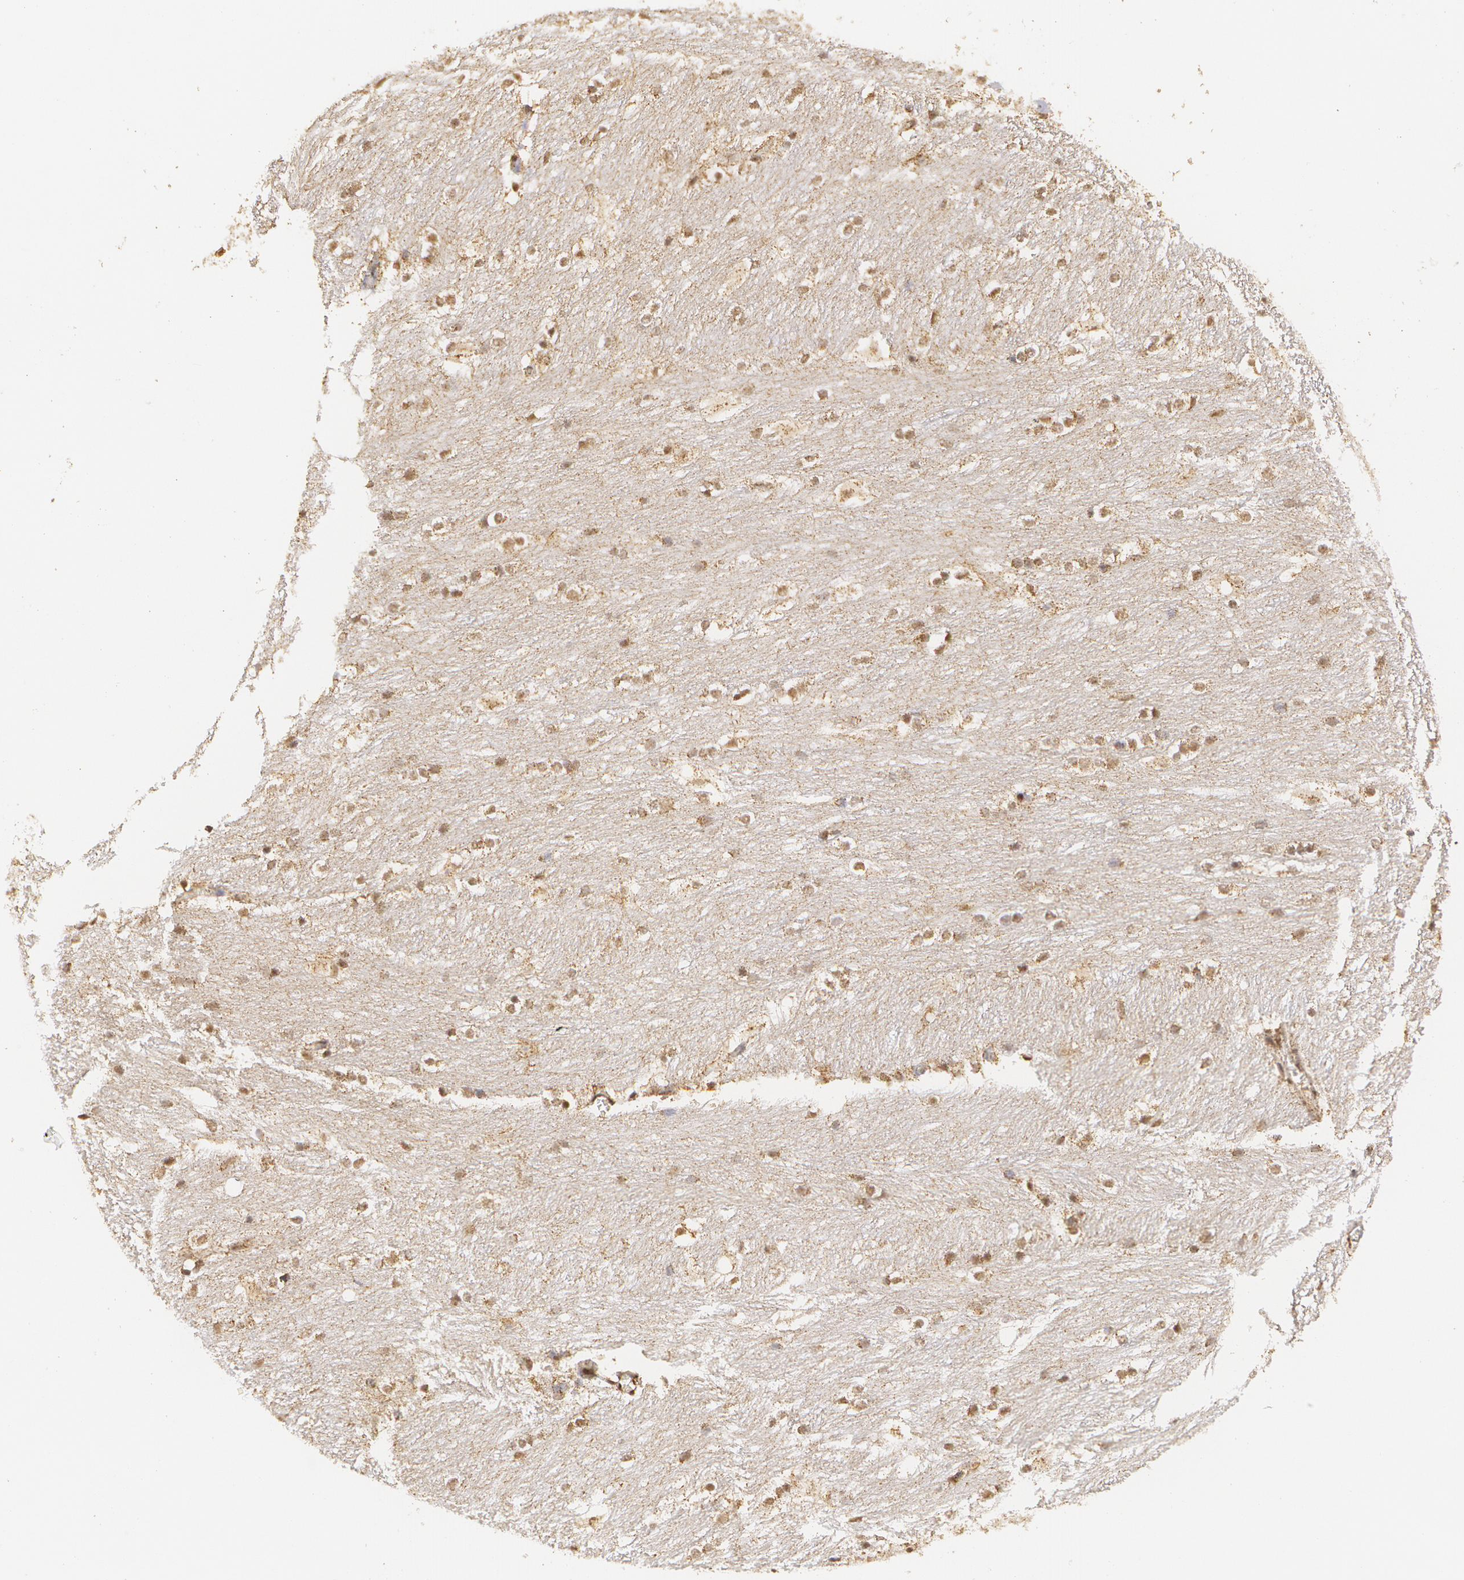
{"staining": {"intensity": "weak", "quantity": "25%-75%", "location": "nuclear"}, "tissue": "caudate", "cell_type": "Glial cells", "image_type": "normal", "snomed": [{"axis": "morphology", "description": "Normal tissue, NOS"}, {"axis": "topography", "description": "Lateral ventricle wall"}], "caption": "A histopathology image of caudate stained for a protein displays weak nuclear brown staining in glial cells.", "gene": "MXD1", "patient": {"sex": "female", "age": 19}}